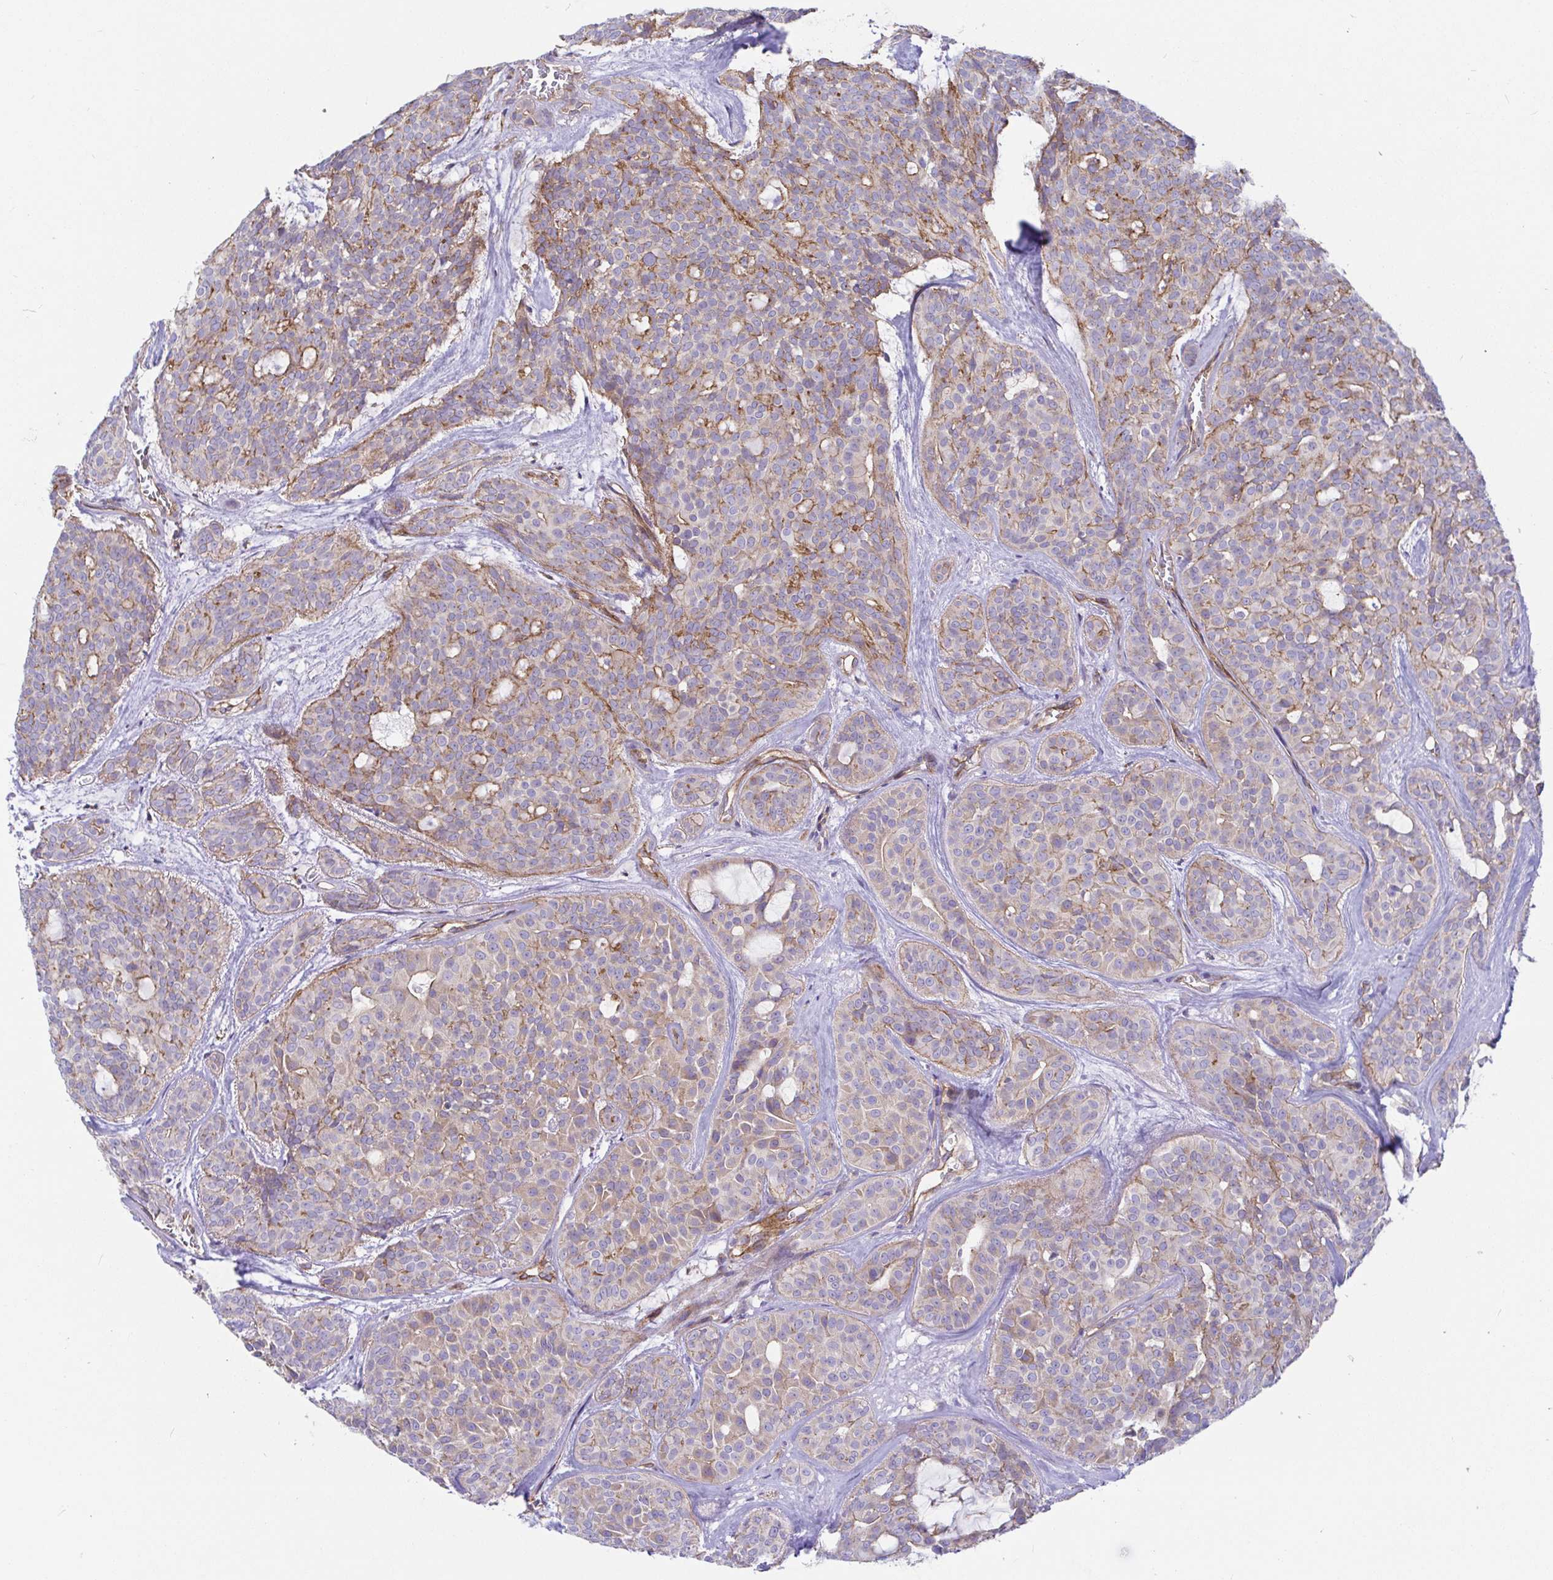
{"staining": {"intensity": "moderate", "quantity": "<25%", "location": "cytoplasmic/membranous"}, "tissue": "head and neck cancer", "cell_type": "Tumor cells", "image_type": "cancer", "snomed": [{"axis": "morphology", "description": "Adenocarcinoma, NOS"}, {"axis": "topography", "description": "Head-Neck"}], "caption": "Human head and neck cancer (adenocarcinoma) stained with a brown dye reveals moderate cytoplasmic/membranous positive positivity in about <25% of tumor cells.", "gene": "ARL4D", "patient": {"sex": "male", "age": 66}}